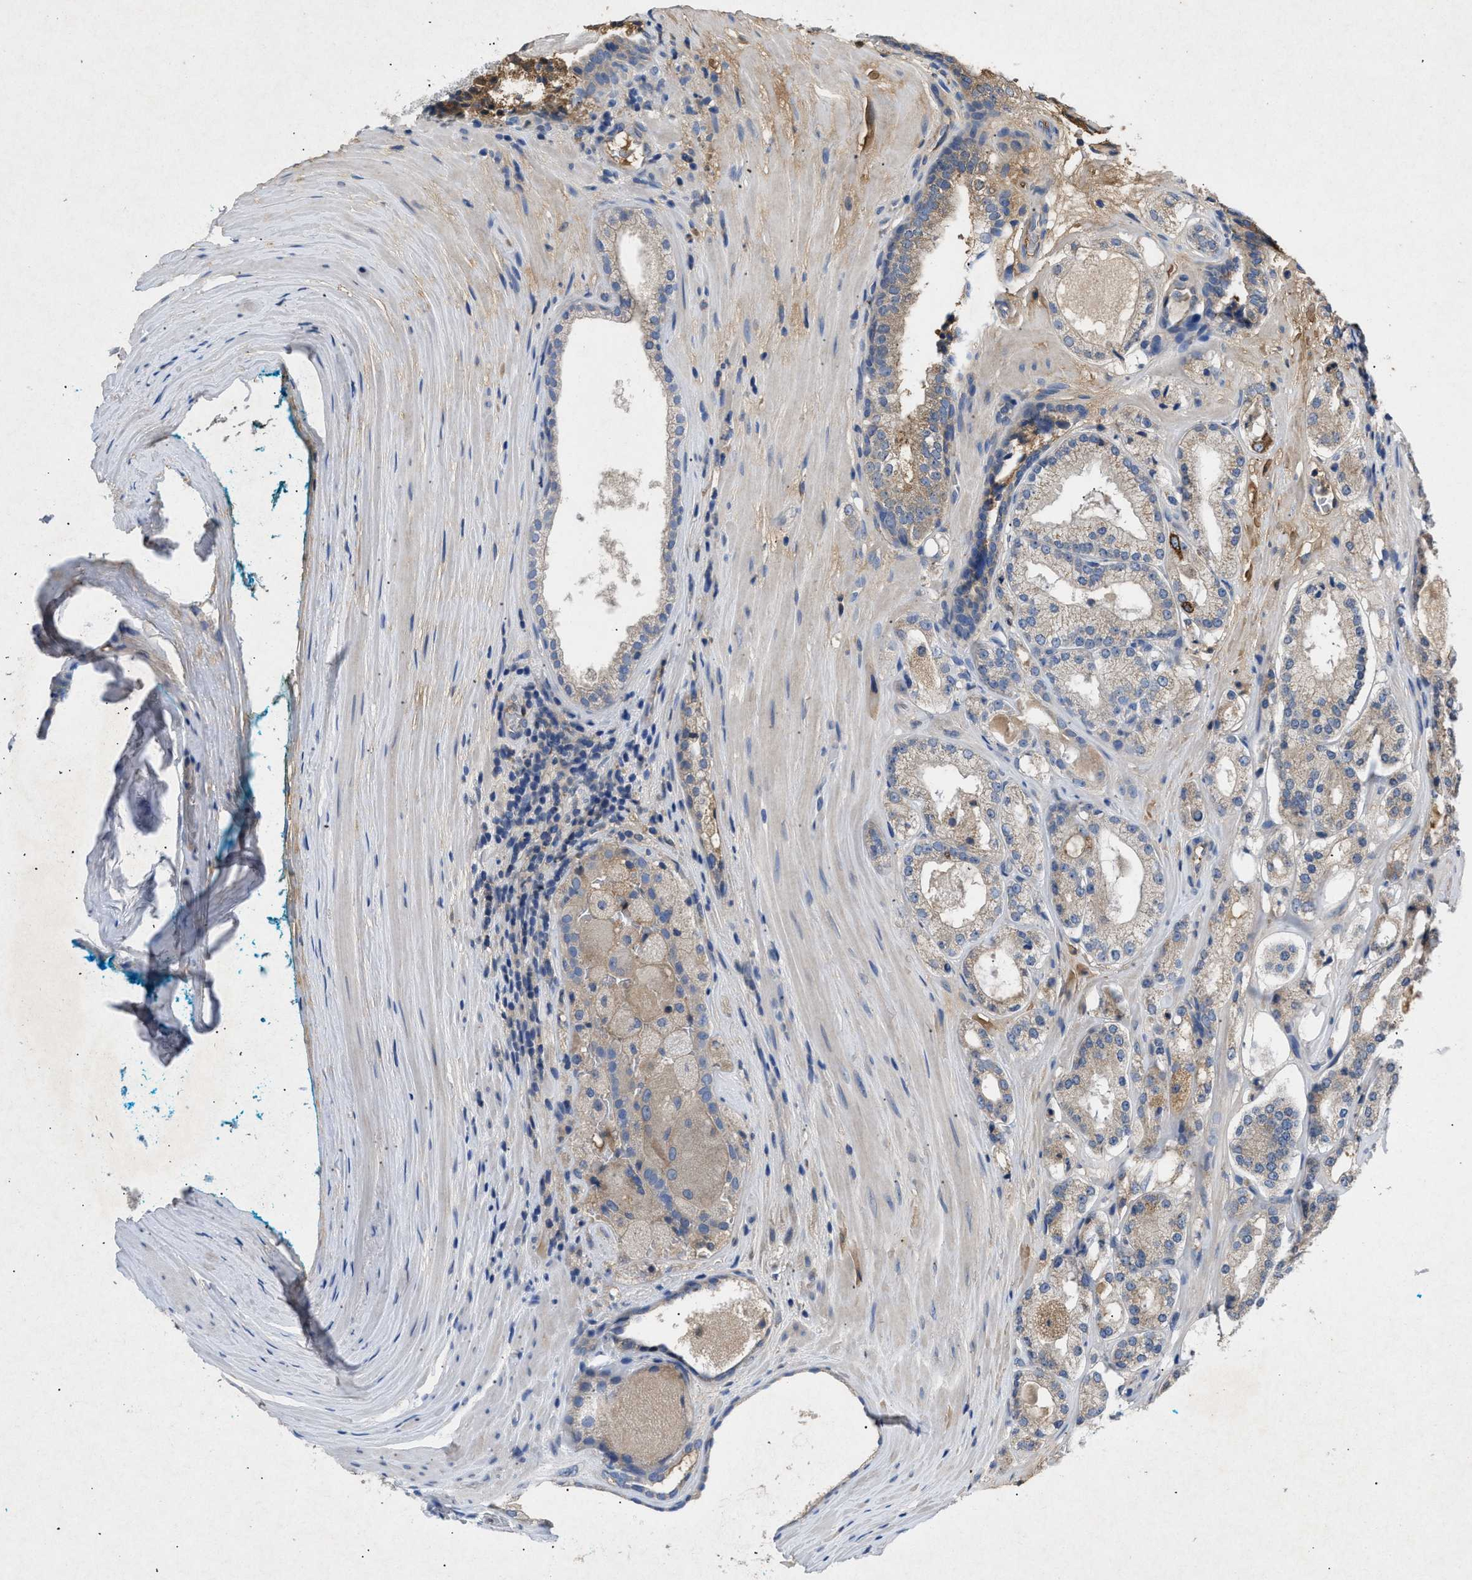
{"staining": {"intensity": "weak", "quantity": "25%-75%", "location": "cytoplasmic/membranous"}, "tissue": "prostate cancer", "cell_type": "Tumor cells", "image_type": "cancer", "snomed": [{"axis": "morphology", "description": "Adenocarcinoma, High grade"}, {"axis": "topography", "description": "Prostate"}], "caption": "Immunohistochemical staining of prostate cancer reveals low levels of weak cytoplasmic/membranous protein expression in approximately 25%-75% of tumor cells.", "gene": "VPS4A", "patient": {"sex": "male", "age": 65}}